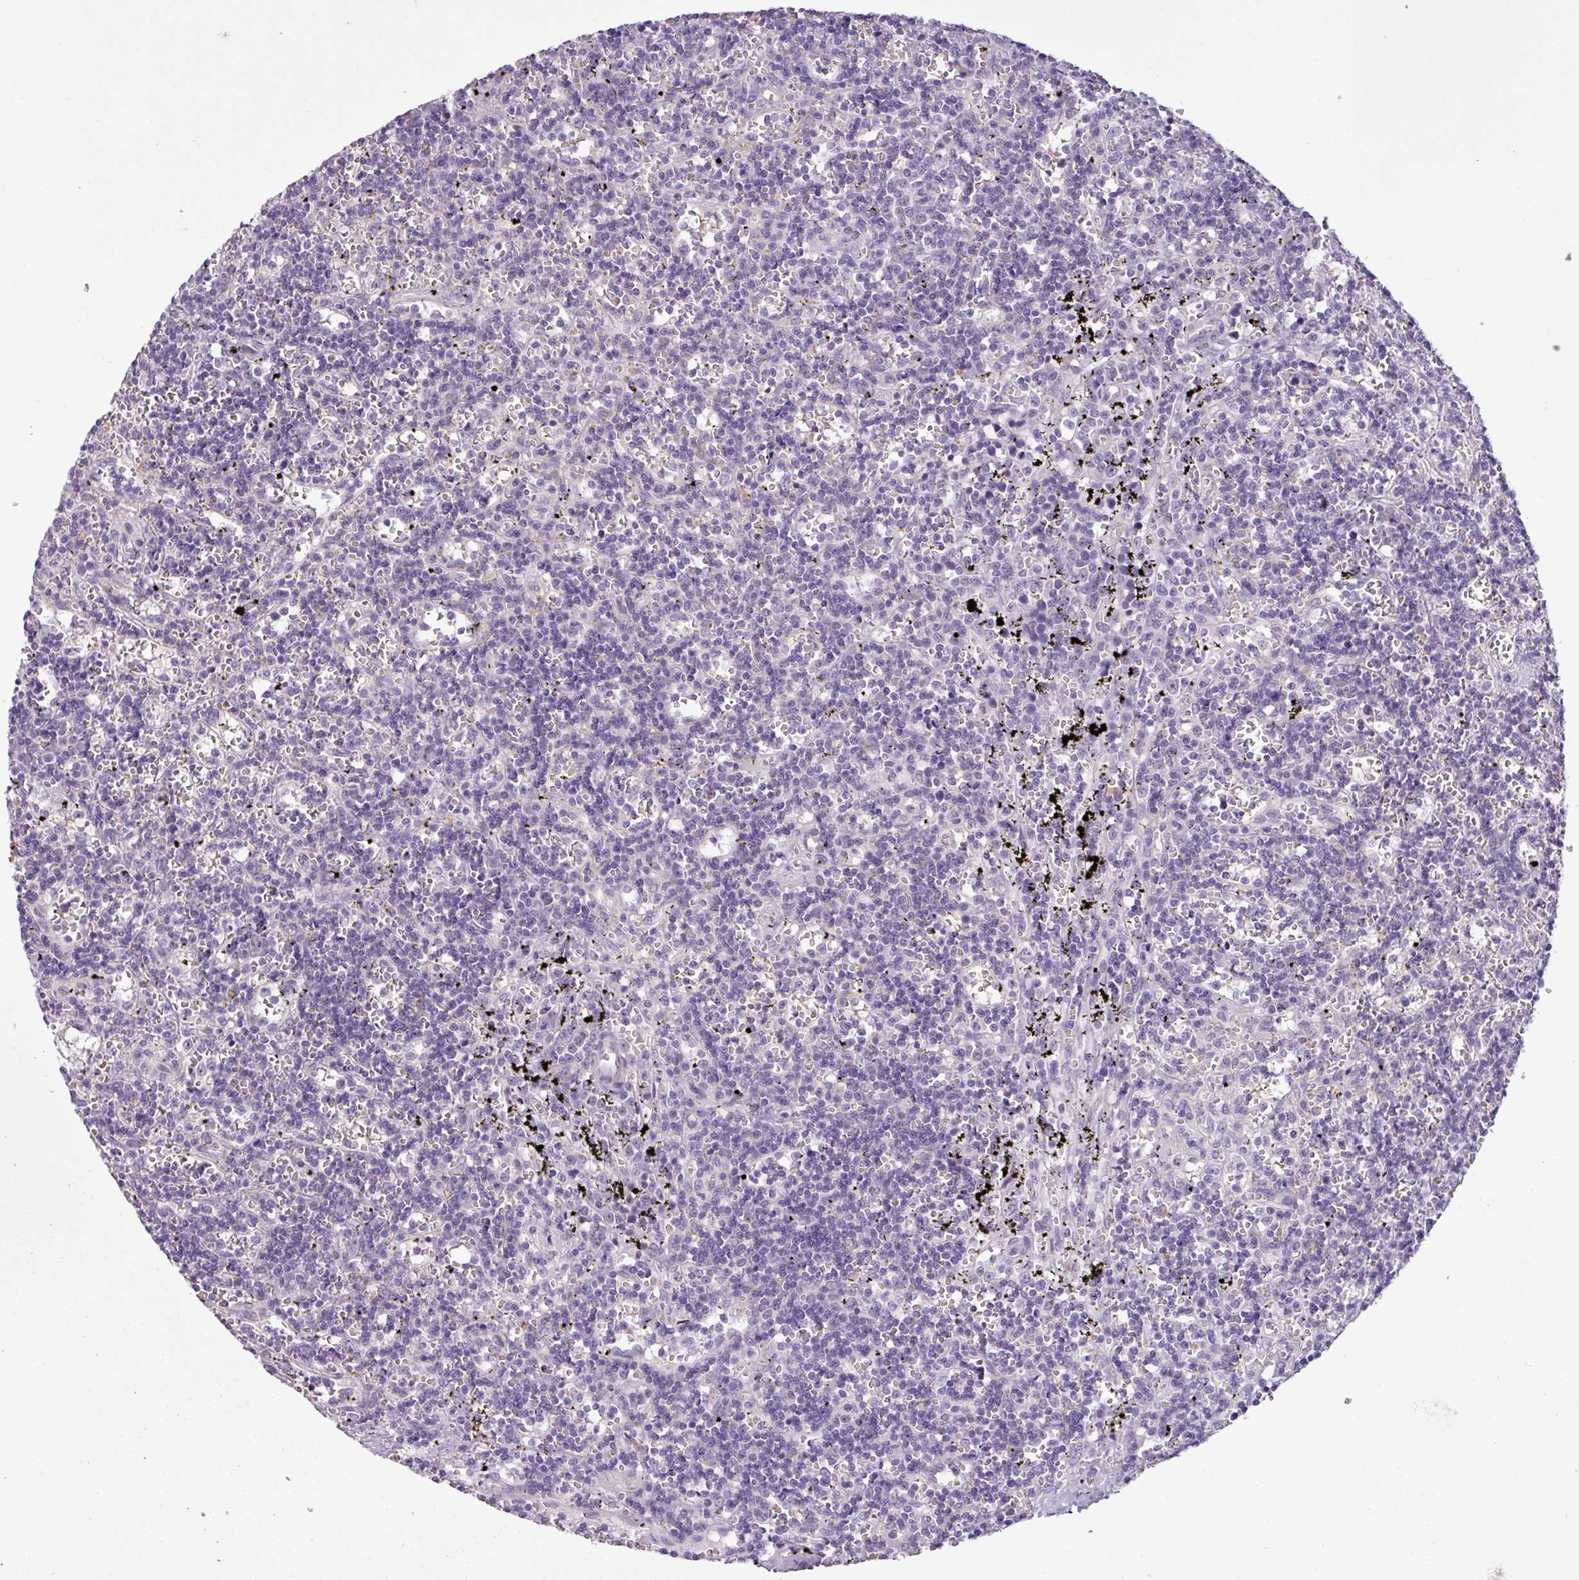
{"staining": {"intensity": "negative", "quantity": "none", "location": "none"}, "tissue": "lymphoma", "cell_type": "Tumor cells", "image_type": "cancer", "snomed": [{"axis": "morphology", "description": "Malignant lymphoma, non-Hodgkin's type, Low grade"}, {"axis": "topography", "description": "Spleen"}], "caption": "Histopathology image shows no significant protein staining in tumor cells of lymphoma.", "gene": "C9orf24", "patient": {"sex": "male", "age": 60}}